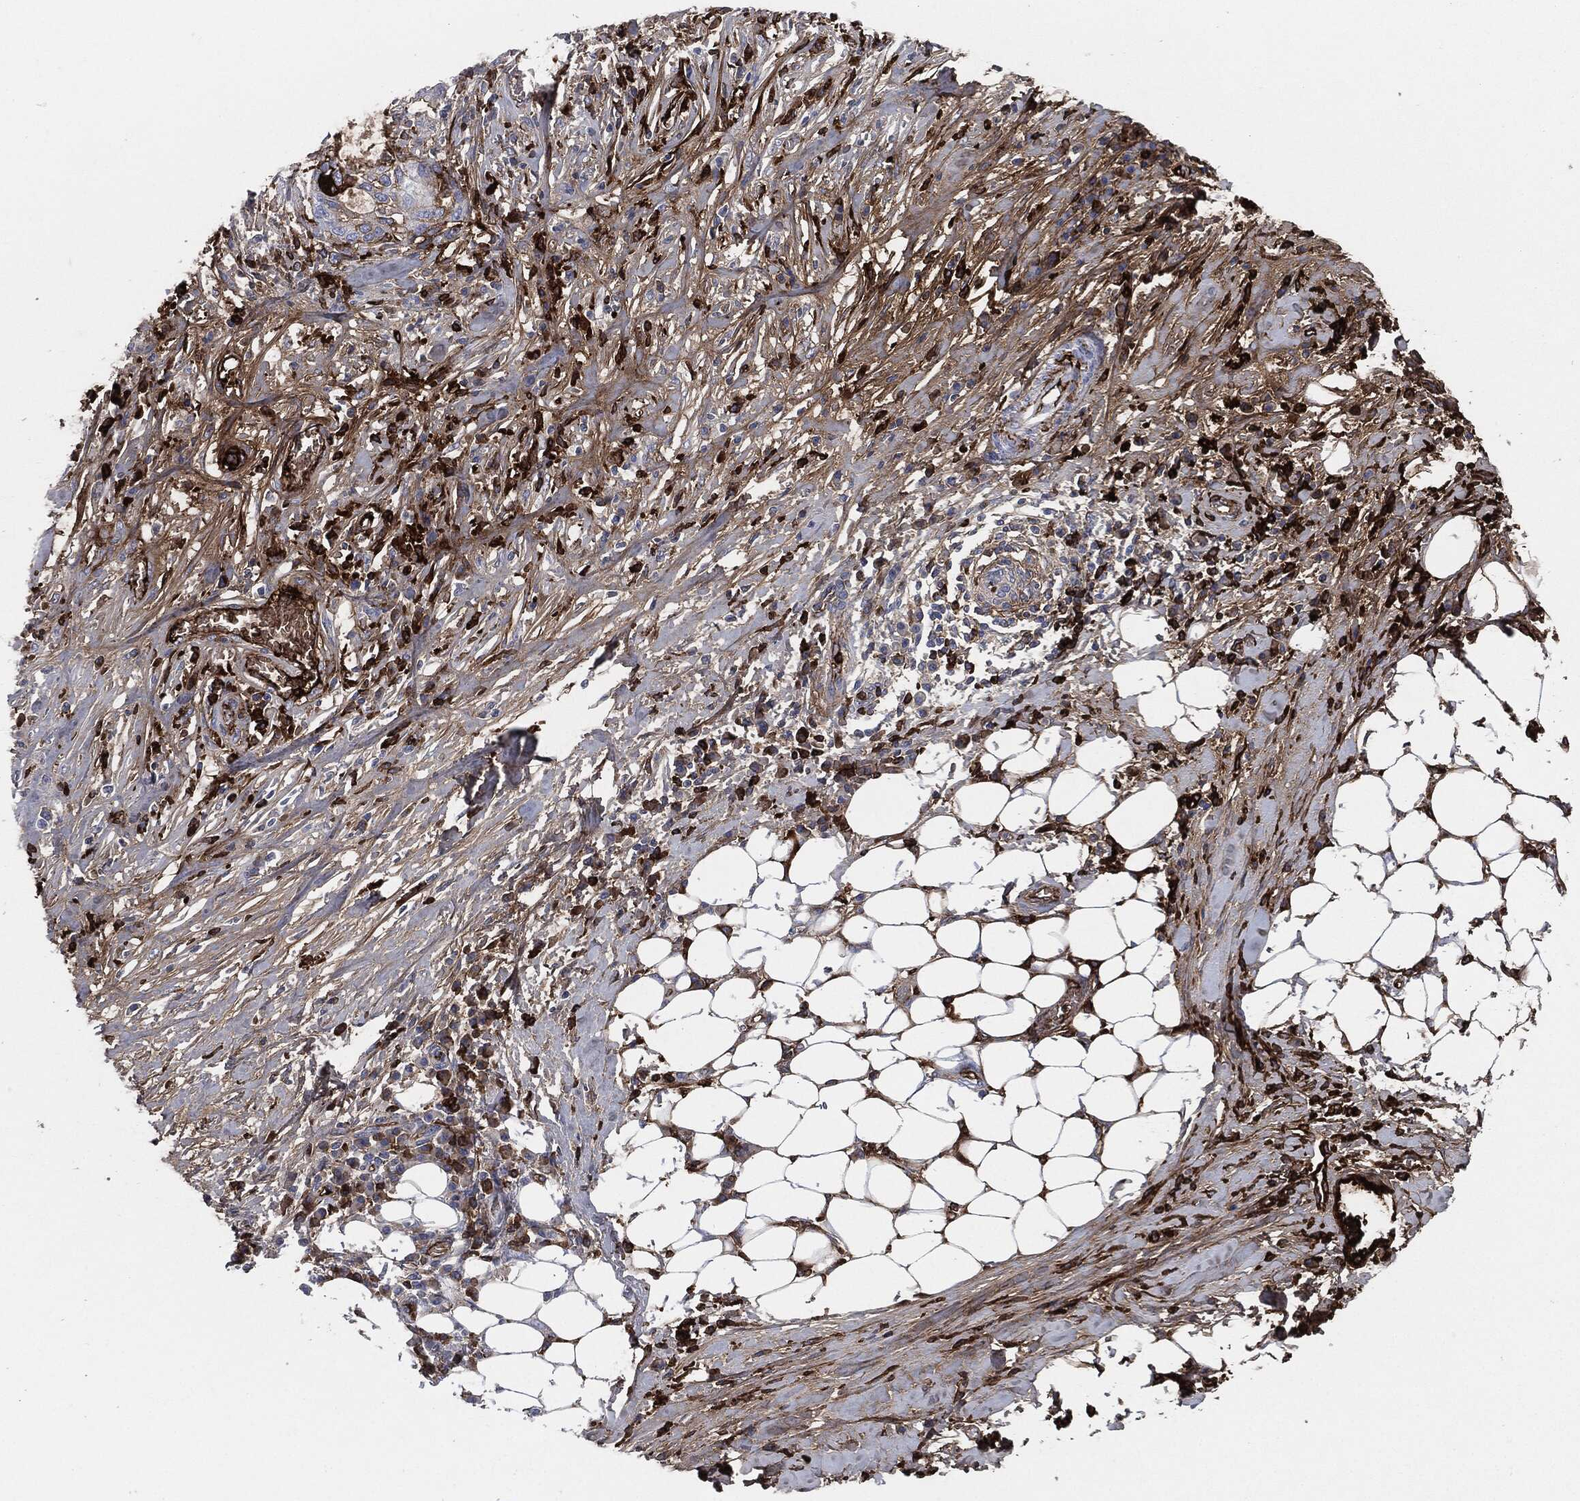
{"staining": {"intensity": "strong", "quantity": "<25%", "location": "cytoplasmic/membranous"}, "tissue": "stomach cancer", "cell_type": "Tumor cells", "image_type": "cancer", "snomed": [{"axis": "morphology", "description": "Adenocarcinoma, NOS"}, {"axis": "topography", "description": "Stomach"}], "caption": "A medium amount of strong cytoplasmic/membranous staining is seen in about <25% of tumor cells in stomach cancer tissue.", "gene": "APOB", "patient": {"sex": "male", "age": 54}}